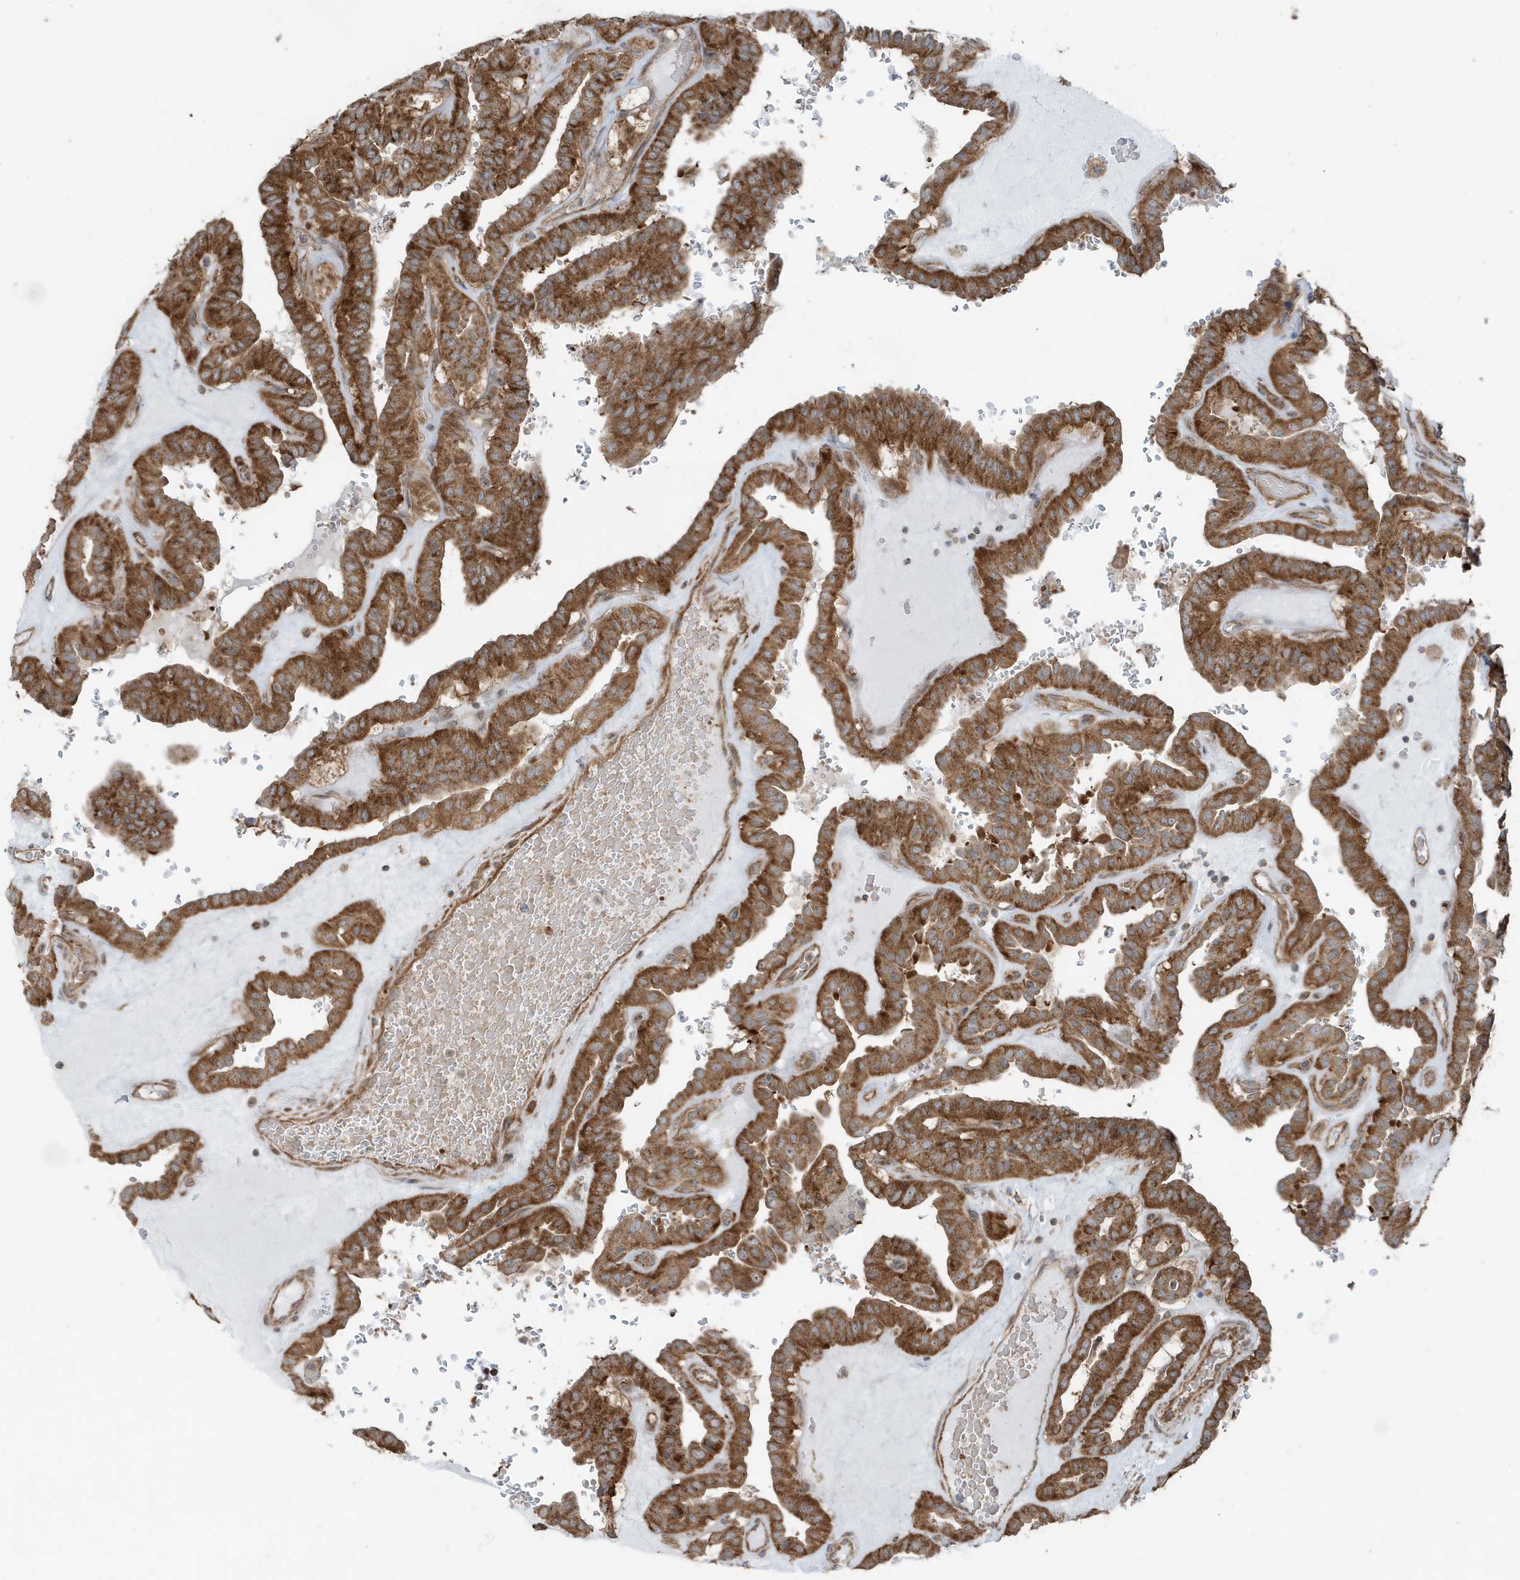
{"staining": {"intensity": "strong", "quantity": ">75%", "location": "cytoplasmic/membranous"}, "tissue": "thyroid cancer", "cell_type": "Tumor cells", "image_type": "cancer", "snomed": [{"axis": "morphology", "description": "Papillary adenocarcinoma, NOS"}, {"axis": "topography", "description": "Thyroid gland"}], "caption": "Thyroid cancer stained for a protein demonstrates strong cytoplasmic/membranous positivity in tumor cells.", "gene": "GOLGA4", "patient": {"sex": "male", "age": 77}}